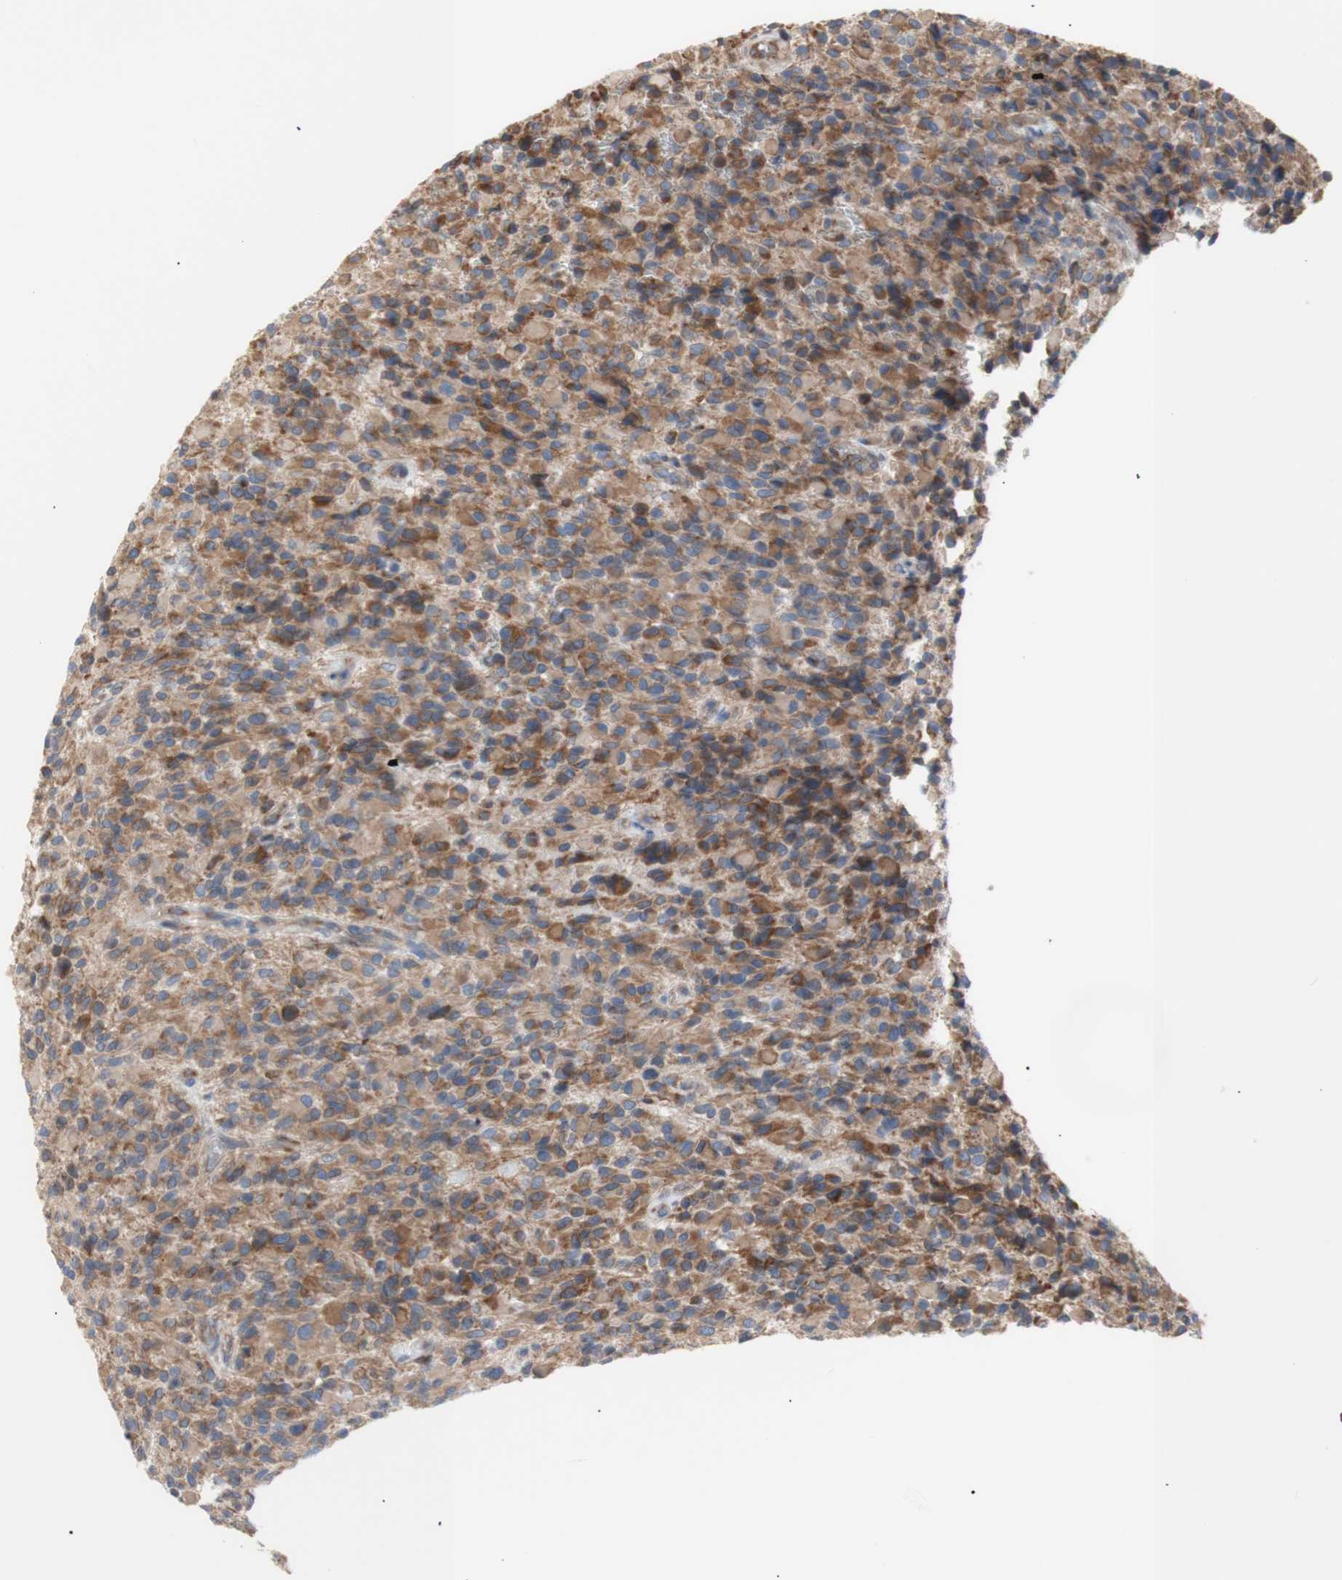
{"staining": {"intensity": "moderate", "quantity": ">75%", "location": "cytoplasmic/membranous"}, "tissue": "glioma", "cell_type": "Tumor cells", "image_type": "cancer", "snomed": [{"axis": "morphology", "description": "Glioma, malignant, High grade"}, {"axis": "topography", "description": "Brain"}], "caption": "Tumor cells reveal moderate cytoplasmic/membranous expression in approximately >75% of cells in malignant high-grade glioma. (IHC, brightfield microscopy, high magnification).", "gene": "ERLIN1", "patient": {"sex": "male", "age": 71}}